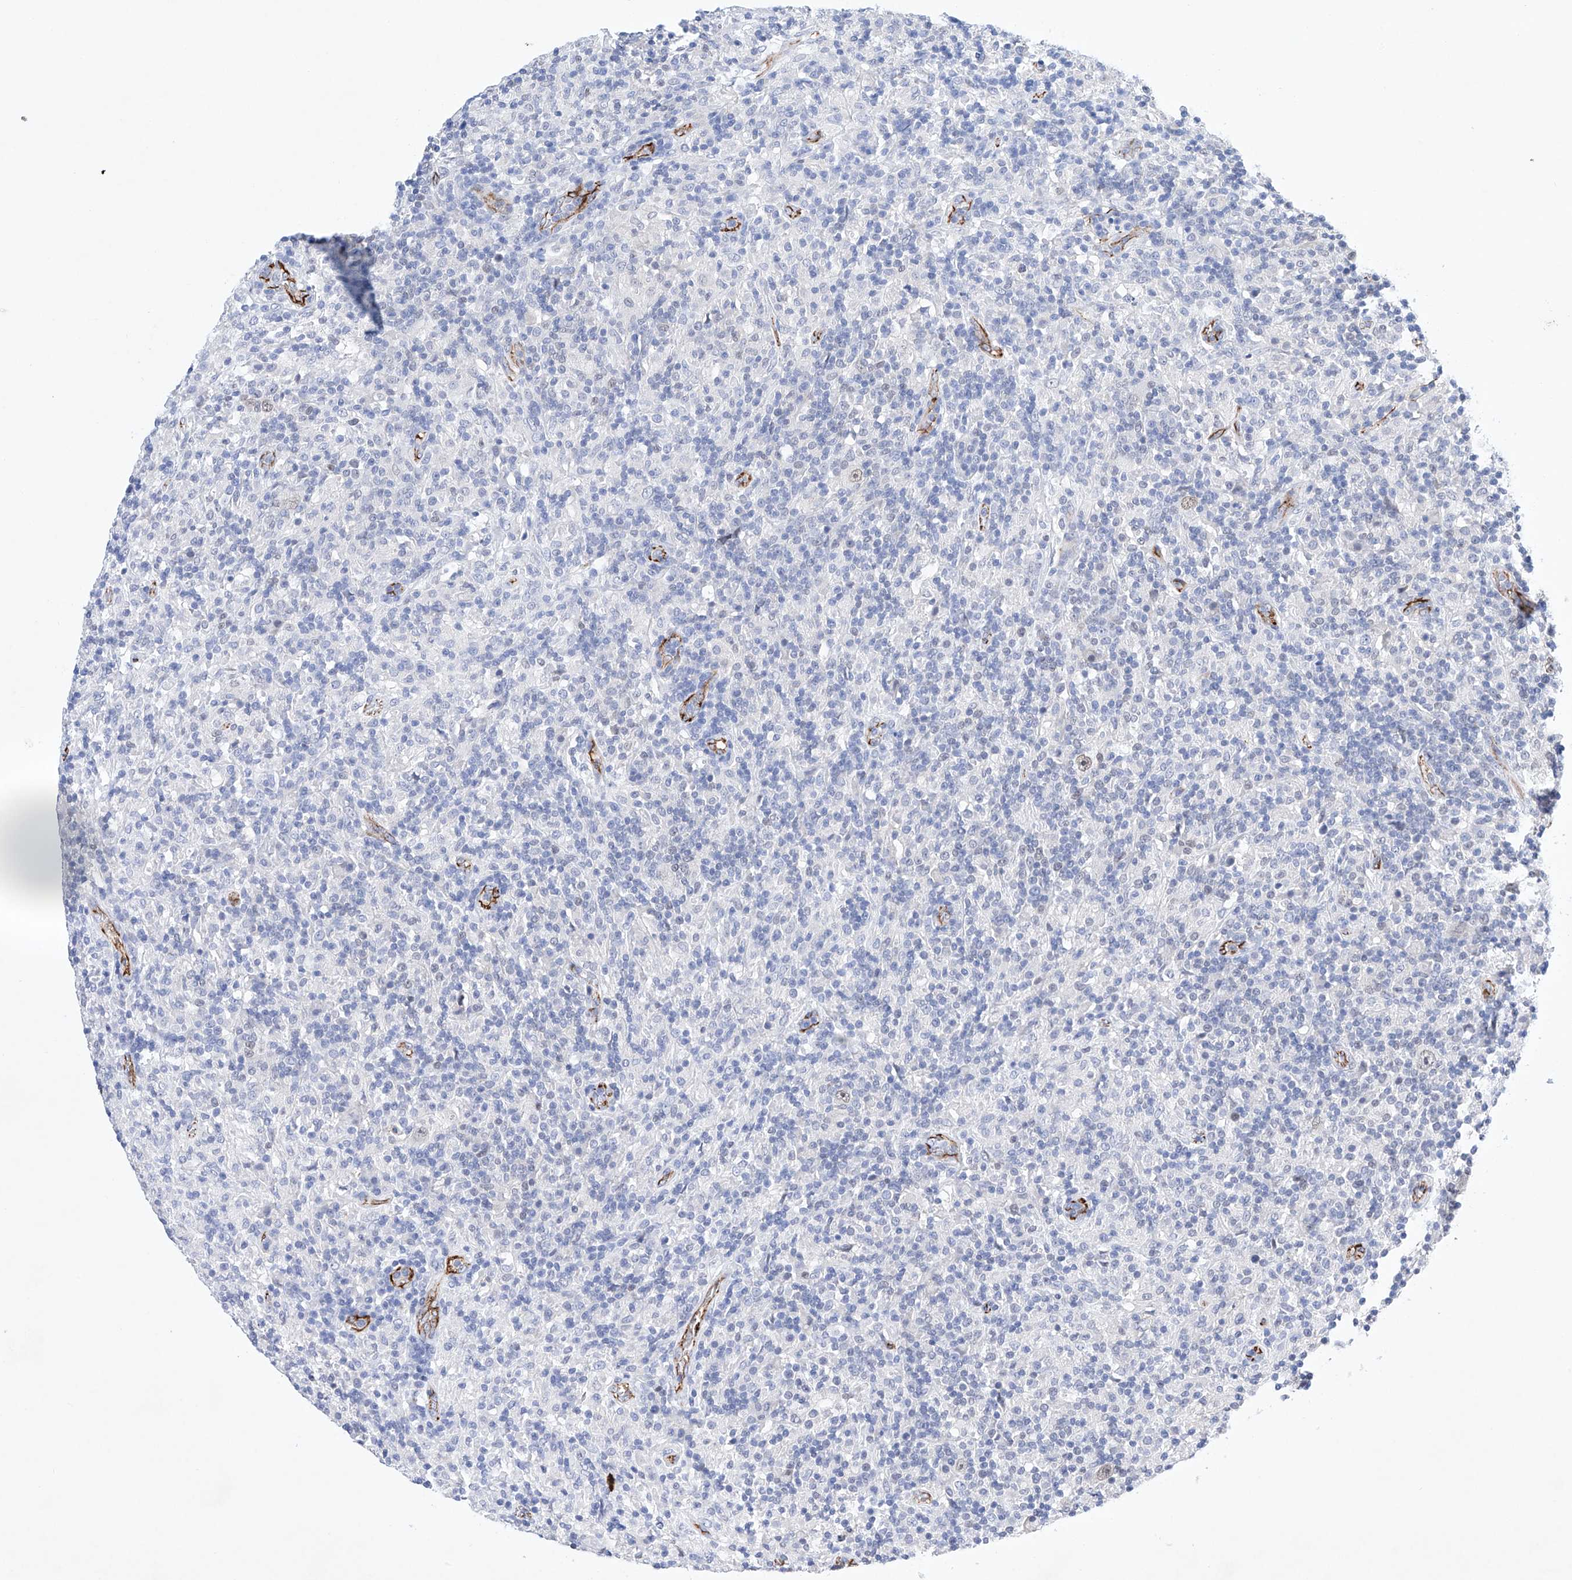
{"staining": {"intensity": "negative", "quantity": "none", "location": "none"}, "tissue": "lymphoma", "cell_type": "Tumor cells", "image_type": "cancer", "snomed": [{"axis": "morphology", "description": "Hodgkin's disease, NOS"}, {"axis": "topography", "description": "Lymph node"}], "caption": "Immunohistochemistry (IHC) histopathology image of neoplastic tissue: lymphoma stained with DAB (3,3'-diaminobenzidine) displays no significant protein staining in tumor cells.", "gene": "ETV7", "patient": {"sex": "male", "age": 70}}